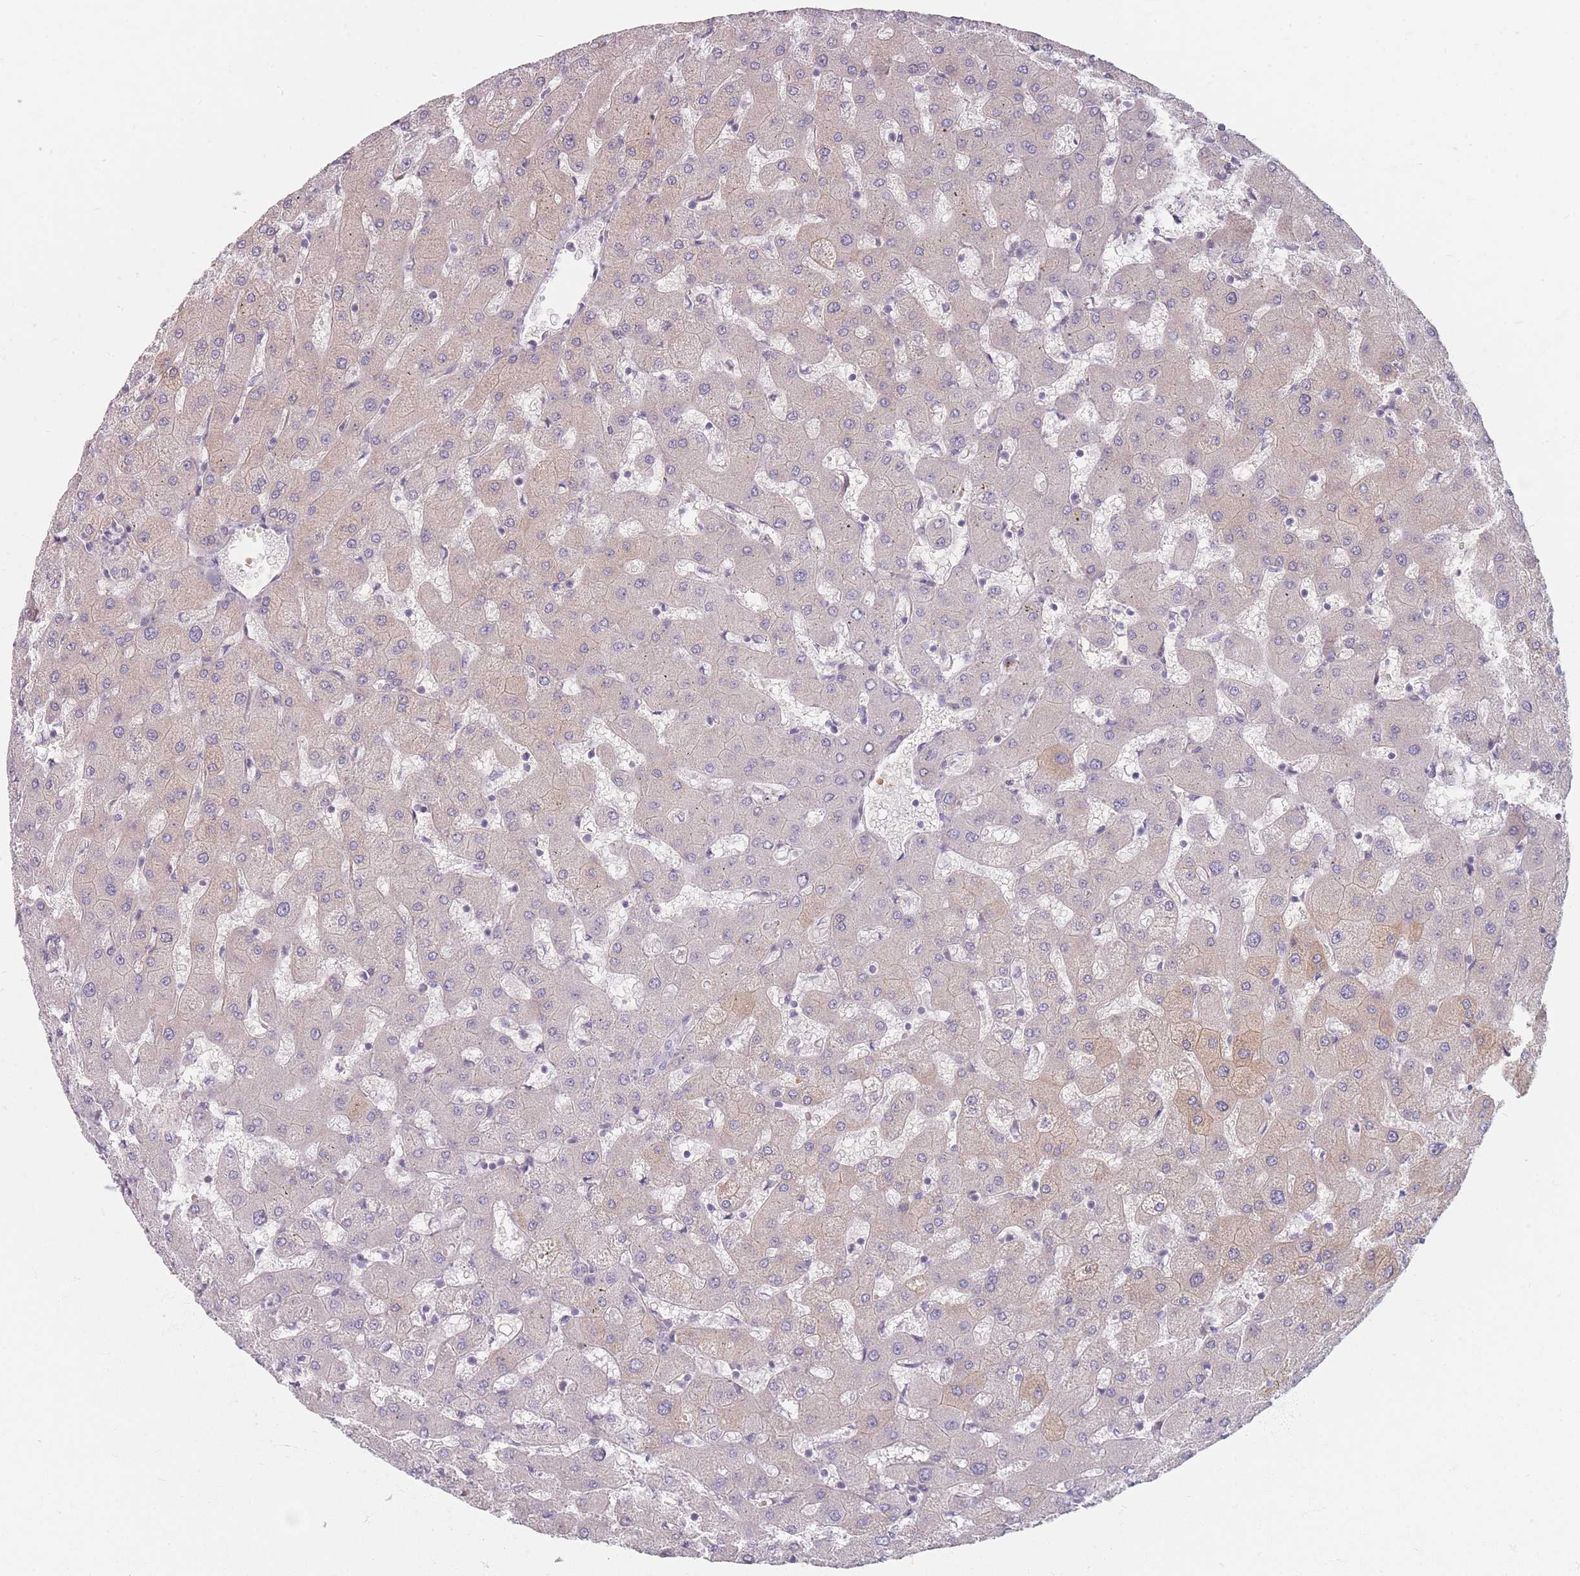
{"staining": {"intensity": "moderate", "quantity": "<25%", "location": "cytoplasmic/membranous"}, "tissue": "liver", "cell_type": "Cholangiocytes", "image_type": "normal", "snomed": [{"axis": "morphology", "description": "Normal tissue, NOS"}, {"axis": "topography", "description": "Liver"}], "caption": "Human liver stained with a brown dye demonstrates moderate cytoplasmic/membranous positive expression in about <25% of cholangiocytes.", "gene": "TMOD1", "patient": {"sex": "female", "age": 63}}